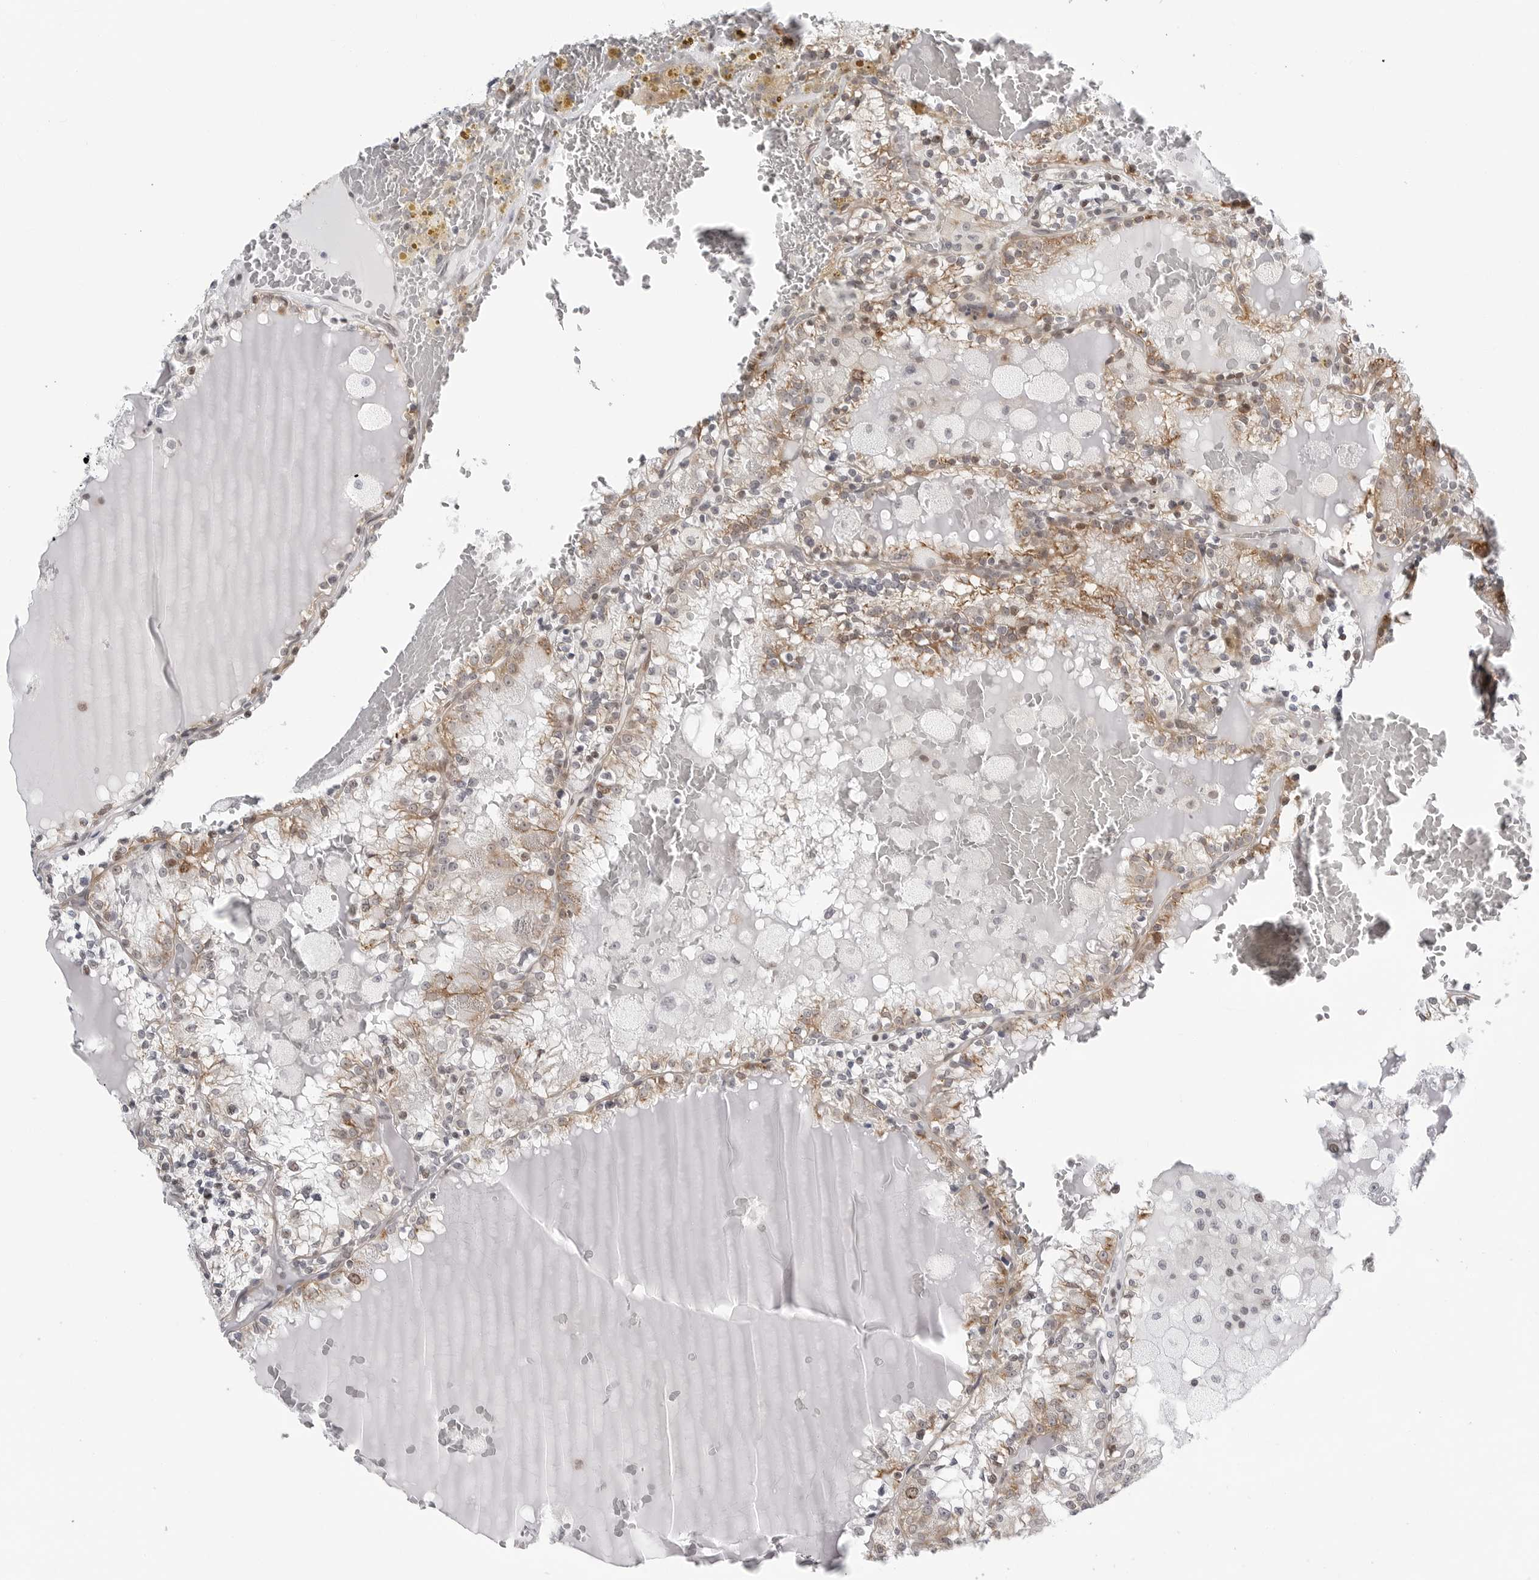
{"staining": {"intensity": "weak", "quantity": ">75%", "location": "cytoplasmic/membranous"}, "tissue": "renal cancer", "cell_type": "Tumor cells", "image_type": "cancer", "snomed": [{"axis": "morphology", "description": "Adenocarcinoma, NOS"}, {"axis": "topography", "description": "Kidney"}], "caption": "This micrograph exhibits immunohistochemistry (IHC) staining of renal cancer, with low weak cytoplasmic/membranous positivity in about >75% of tumor cells.", "gene": "FAM135B", "patient": {"sex": "female", "age": 56}}